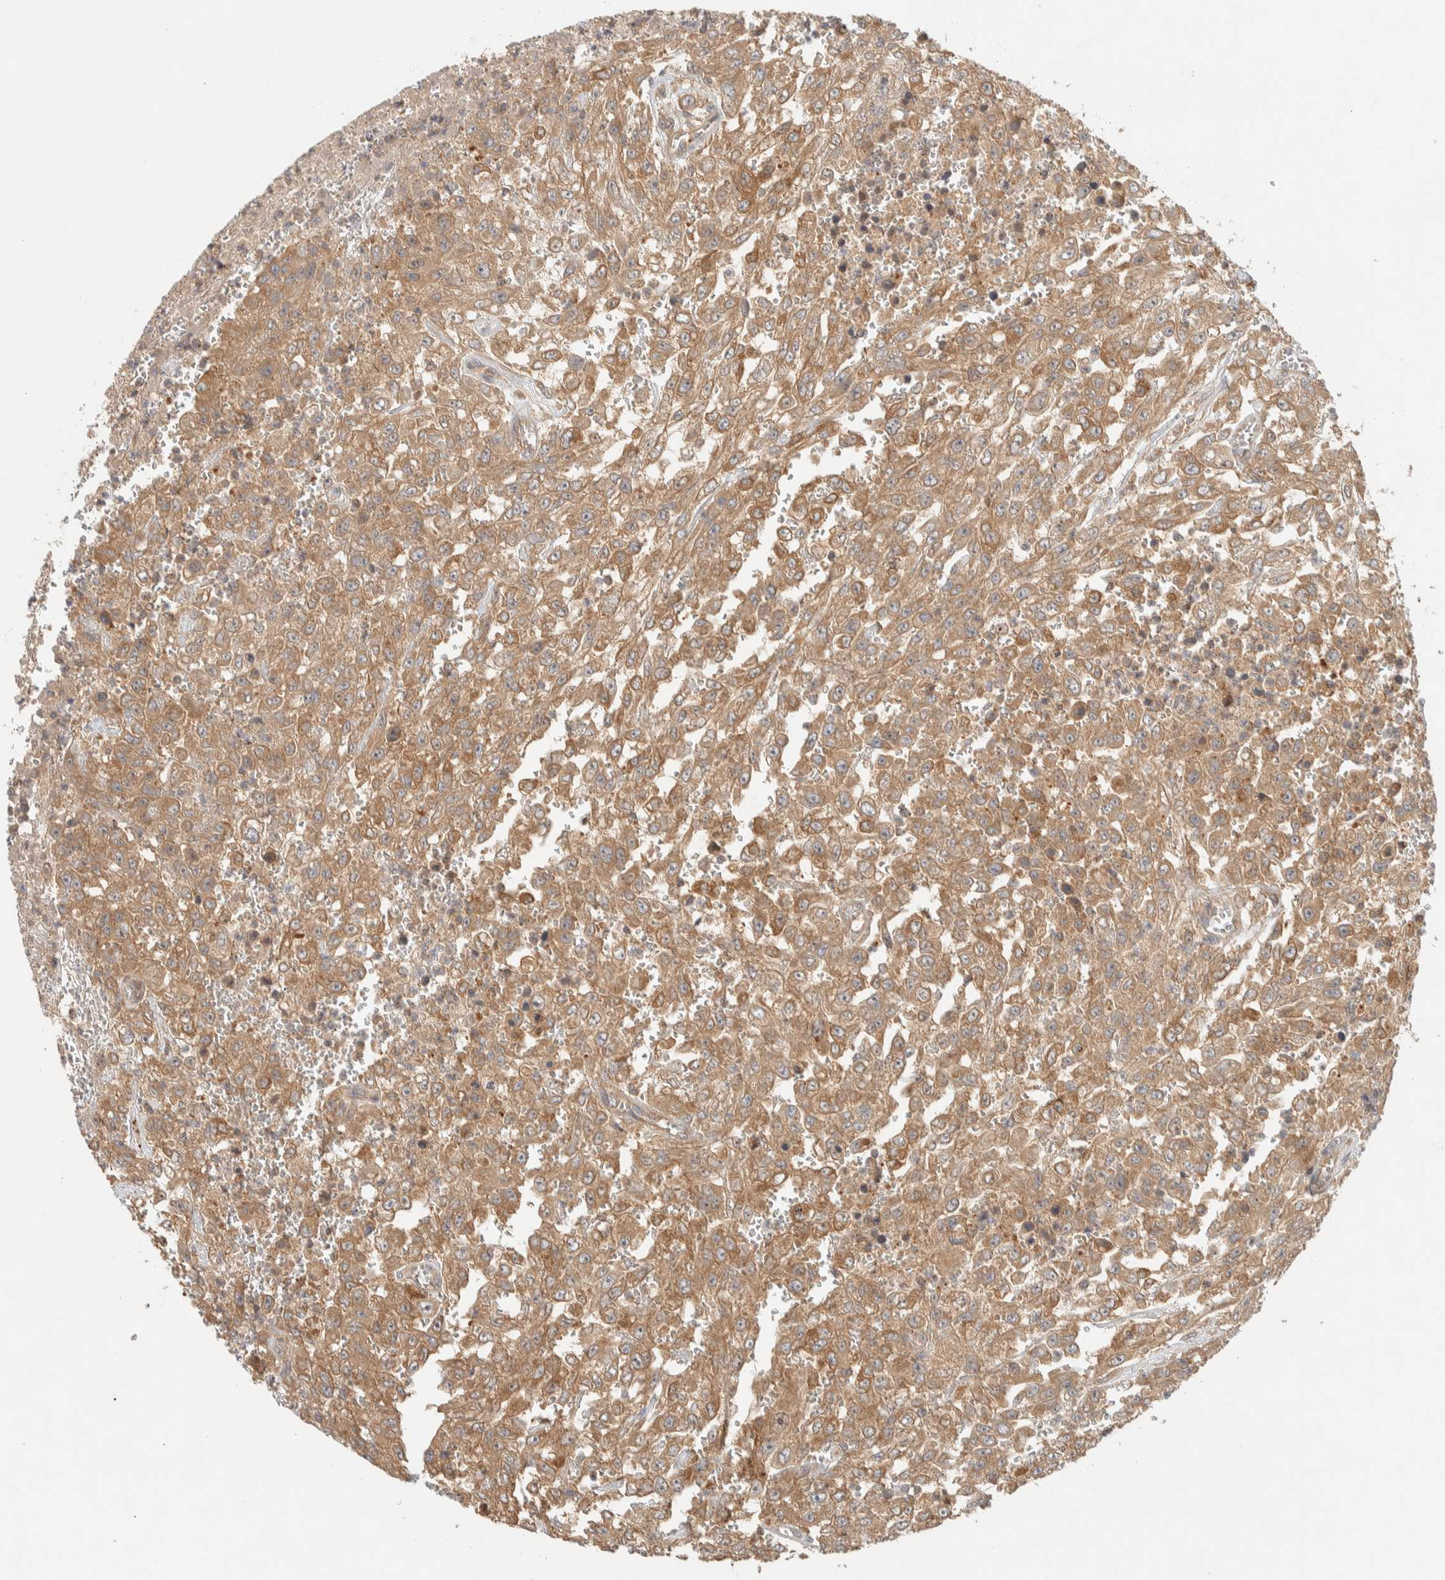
{"staining": {"intensity": "moderate", "quantity": ">75%", "location": "cytoplasmic/membranous"}, "tissue": "urothelial cancer", "cell_type": "Tumor cells", "image_type": "cancer", "snomed": [{"axis": "morphology", "description": "Urothelial carcinoma, High grade"}, {"axis": "topography", "description": "Urinary bladder"}], "caption": "Human urothelial cancer stained for a protein (brown) displays moderate cytoplasmic/membranous positive positivity in approximately >75% of tumor cells.", "gene": "FAM167A", "patient": {"sex": "male", "age": 46}}